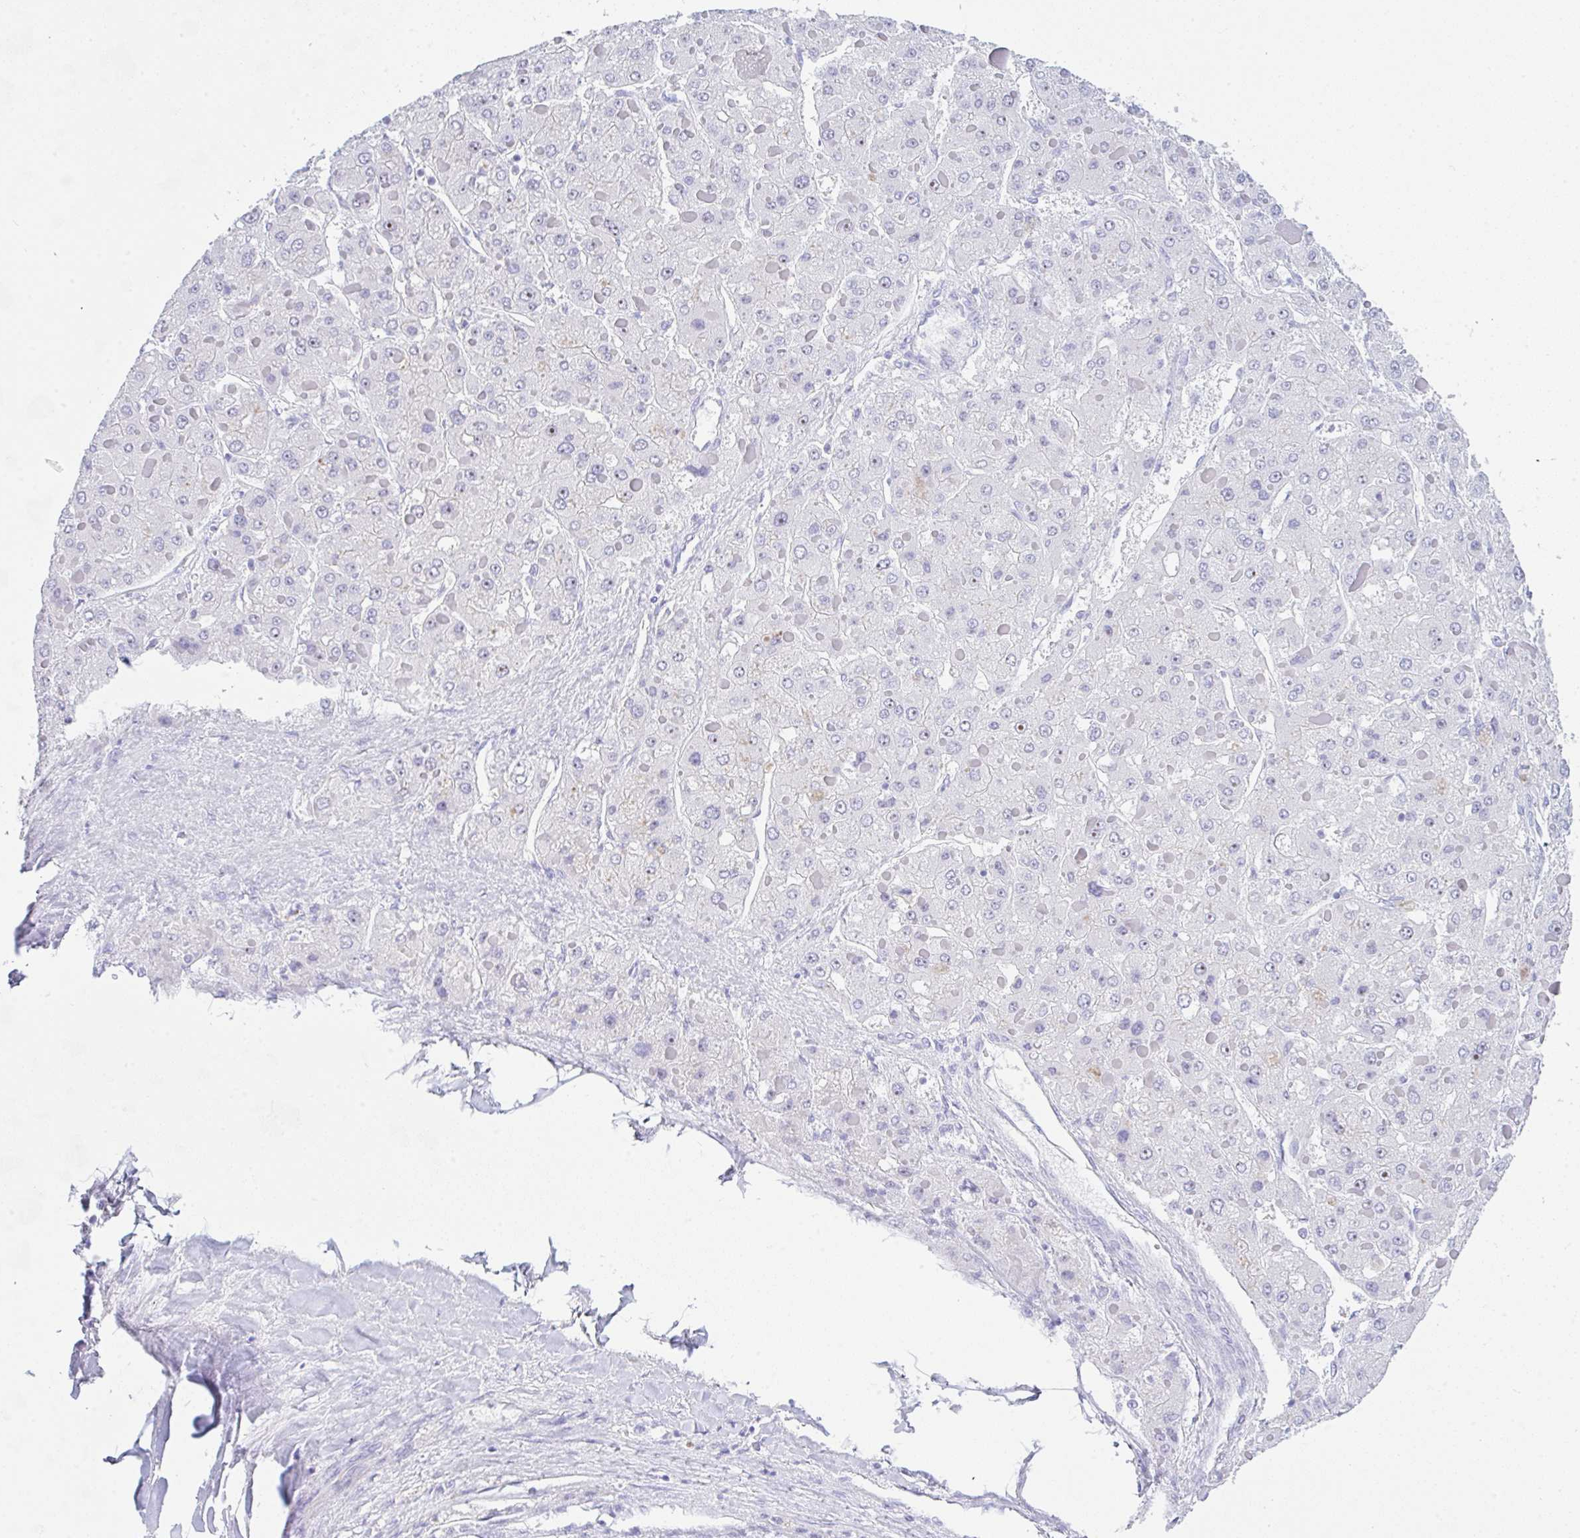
{"staining": {"intensity": "negative", "quantity": "none", "location": "none"}, "tissue": "liver cancer", "cell_type": "Tumor cells", "image_type": "cancer", "snomed": [{"axis": "morphology", "description": "Carcinoma, Hepatocellular, NOS"}, {"axis": "topography", "description": "Liver"}], "caption": "Immunohistochemical staining of human liver cancer demonstrates no significant staining in tumor cells.", "gene": "NDUFAF8", "patient": {"sex": "female", "age": 73}}